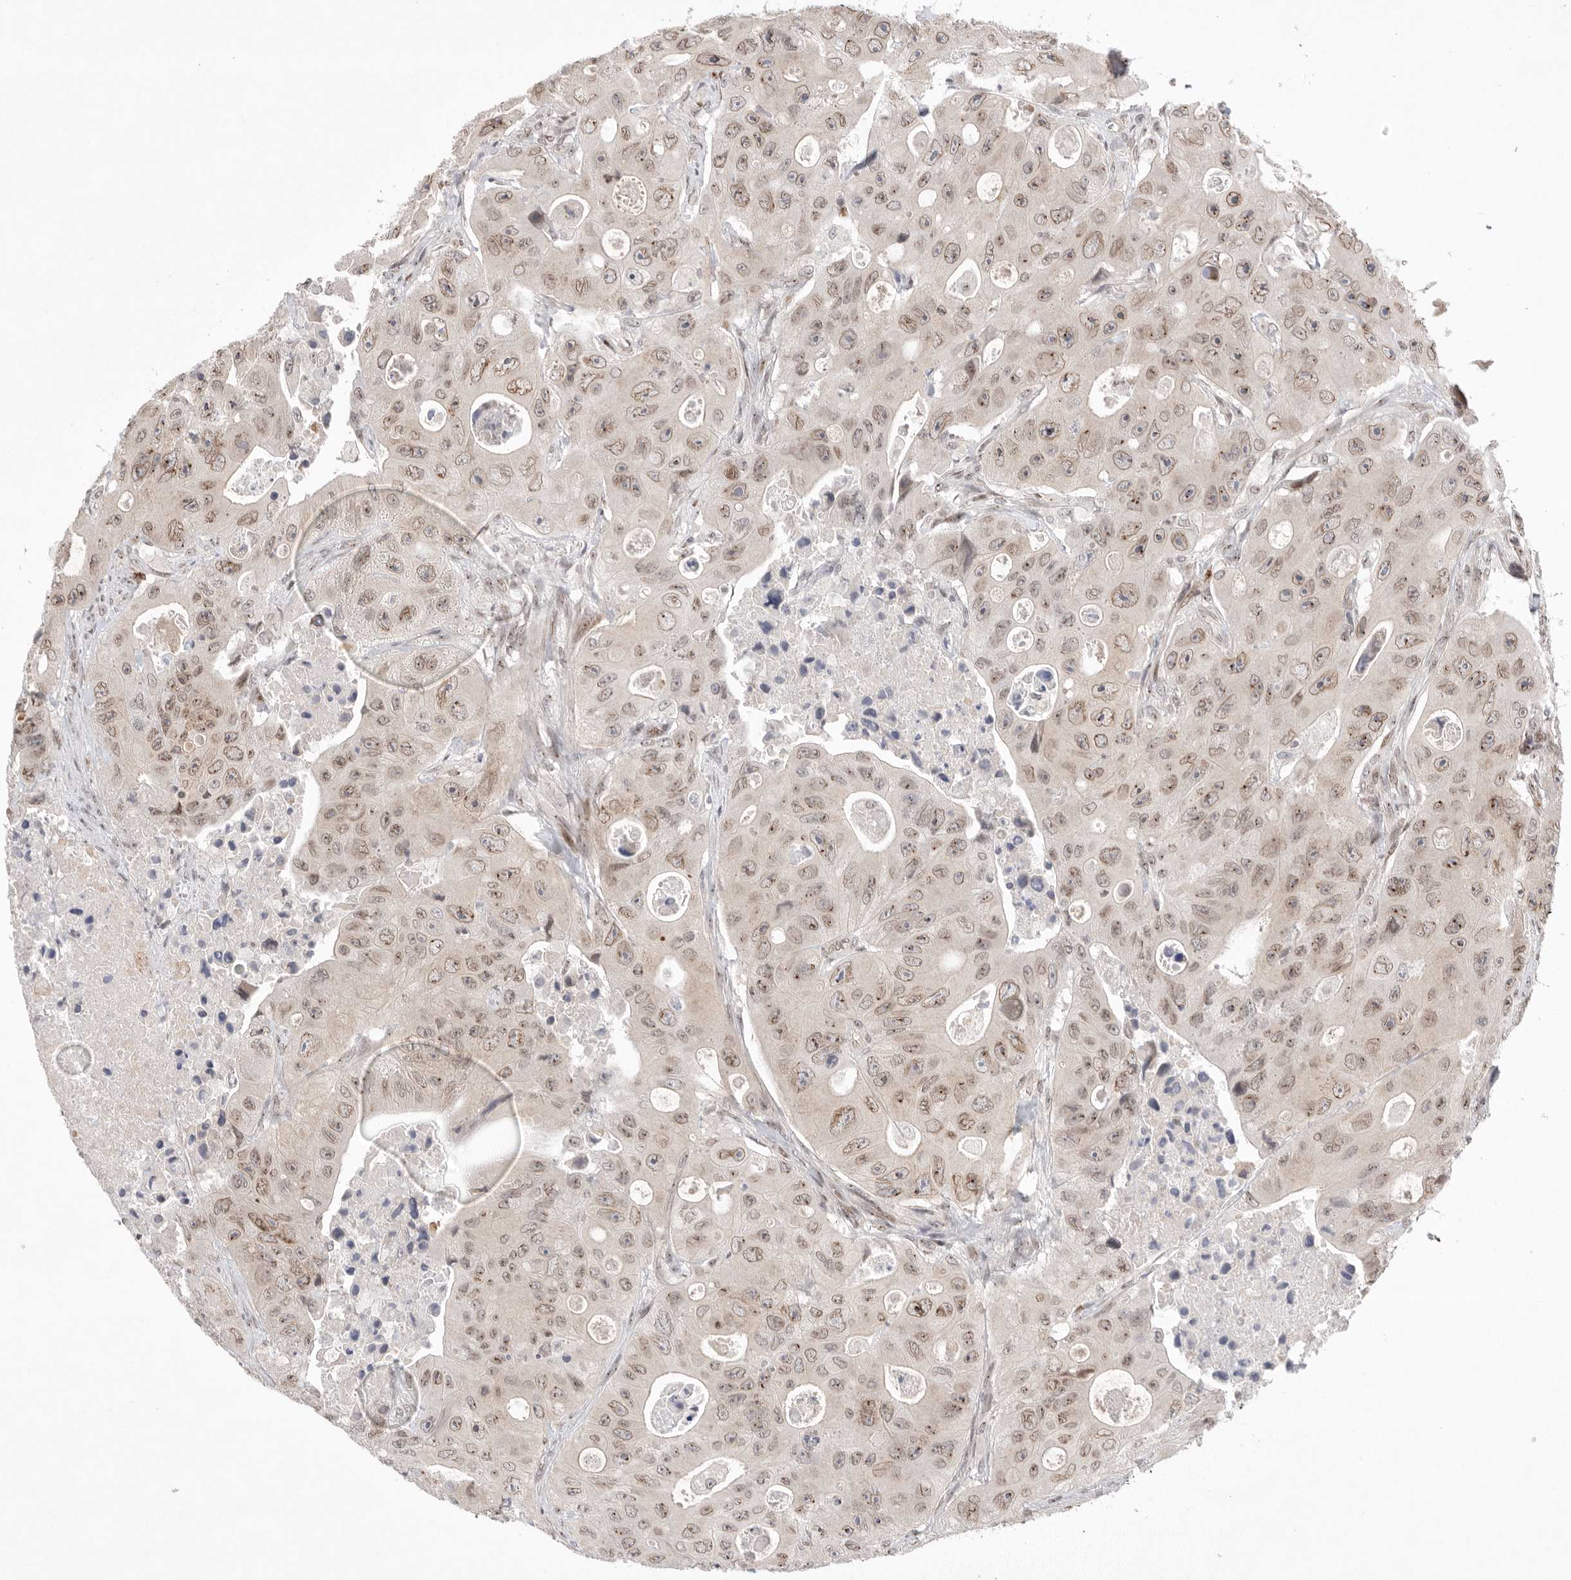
{"staining": {"intensity": "moderate", "quantity": ">75%", "location": "cytoplasmic/membranous,nuclear"}, "tissue": "colorectal cancer", "cell_type": "Tumor cells", "image_type": "cancer", "snomed": [{"axis": "morphology", "description": "Adenocarcinoma, NOS"}, {"axis": "topography", "description": "Colon"}], "caption": "The micrograph shows immunohistochemical staining of adenocarcinoma (colorectal). There is moderate cytoplasmic/membranous and nuclear expression is identified in approximately >75% of tumor cells.", "gene": "LEMD3", "patient": {"sex": "female", "age": 46}}